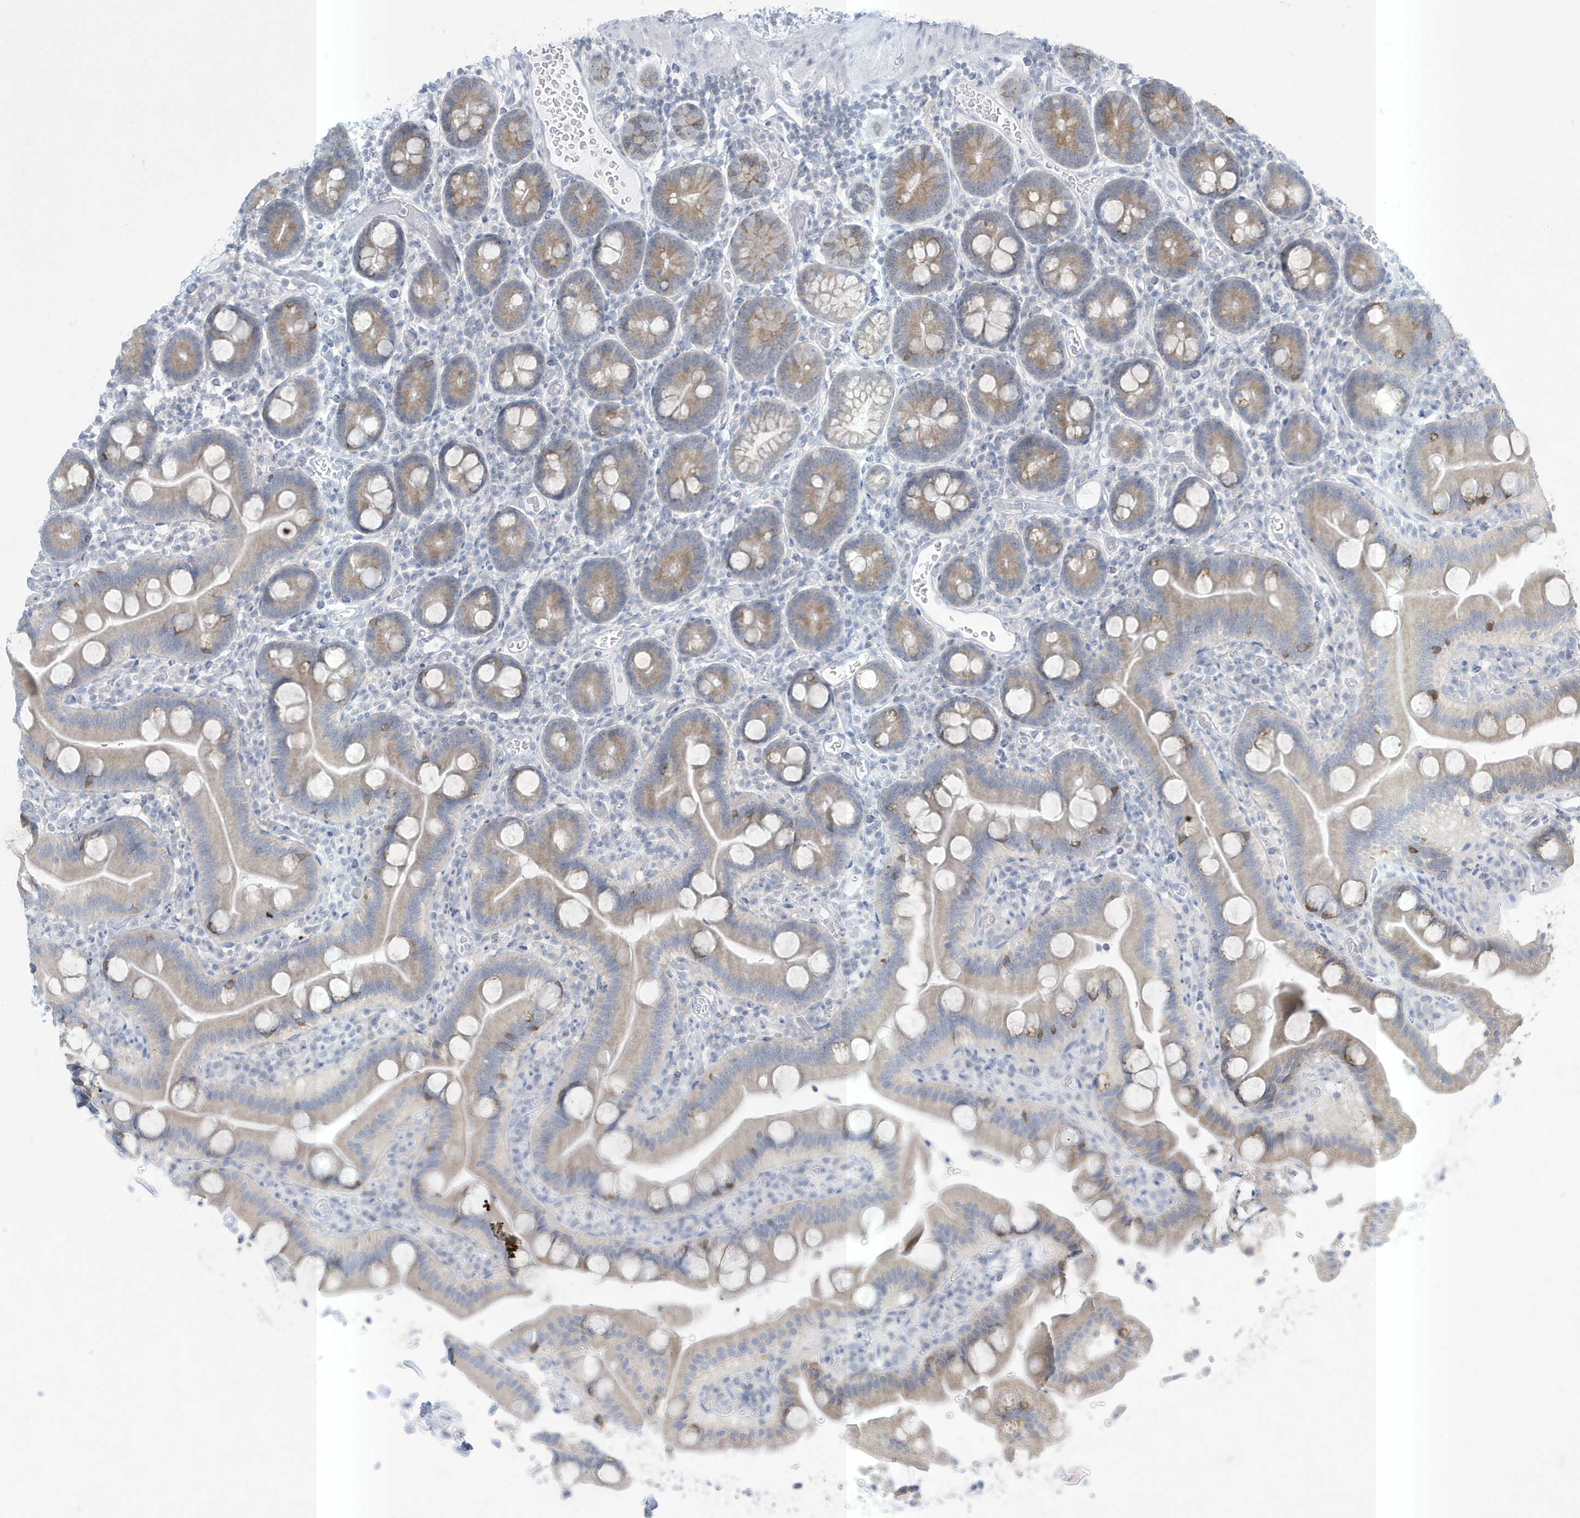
{"staining": {"intensity": "moderate", "quantity": ">75%", "location": "cytoplasmic/membranous"}, "tissue": "duodenum", "cell_type": "Glandular cells", "image_type": "normal", "snomed": [{"axis": "morphology", "description": "Normal tissue, NOS"}, {"axis": "topography", "description": "Duodenum"}], "caption": "Protein staining of benign duodenum demonstrates moderate cytoplasmic/membranous staining in approximately >75% of glandular cells. The protein of interest is shown in brown color, while the nuclei are stained blue.", "gene": "SLAMF9", "patient": {"sex": "male", "age": 55}}